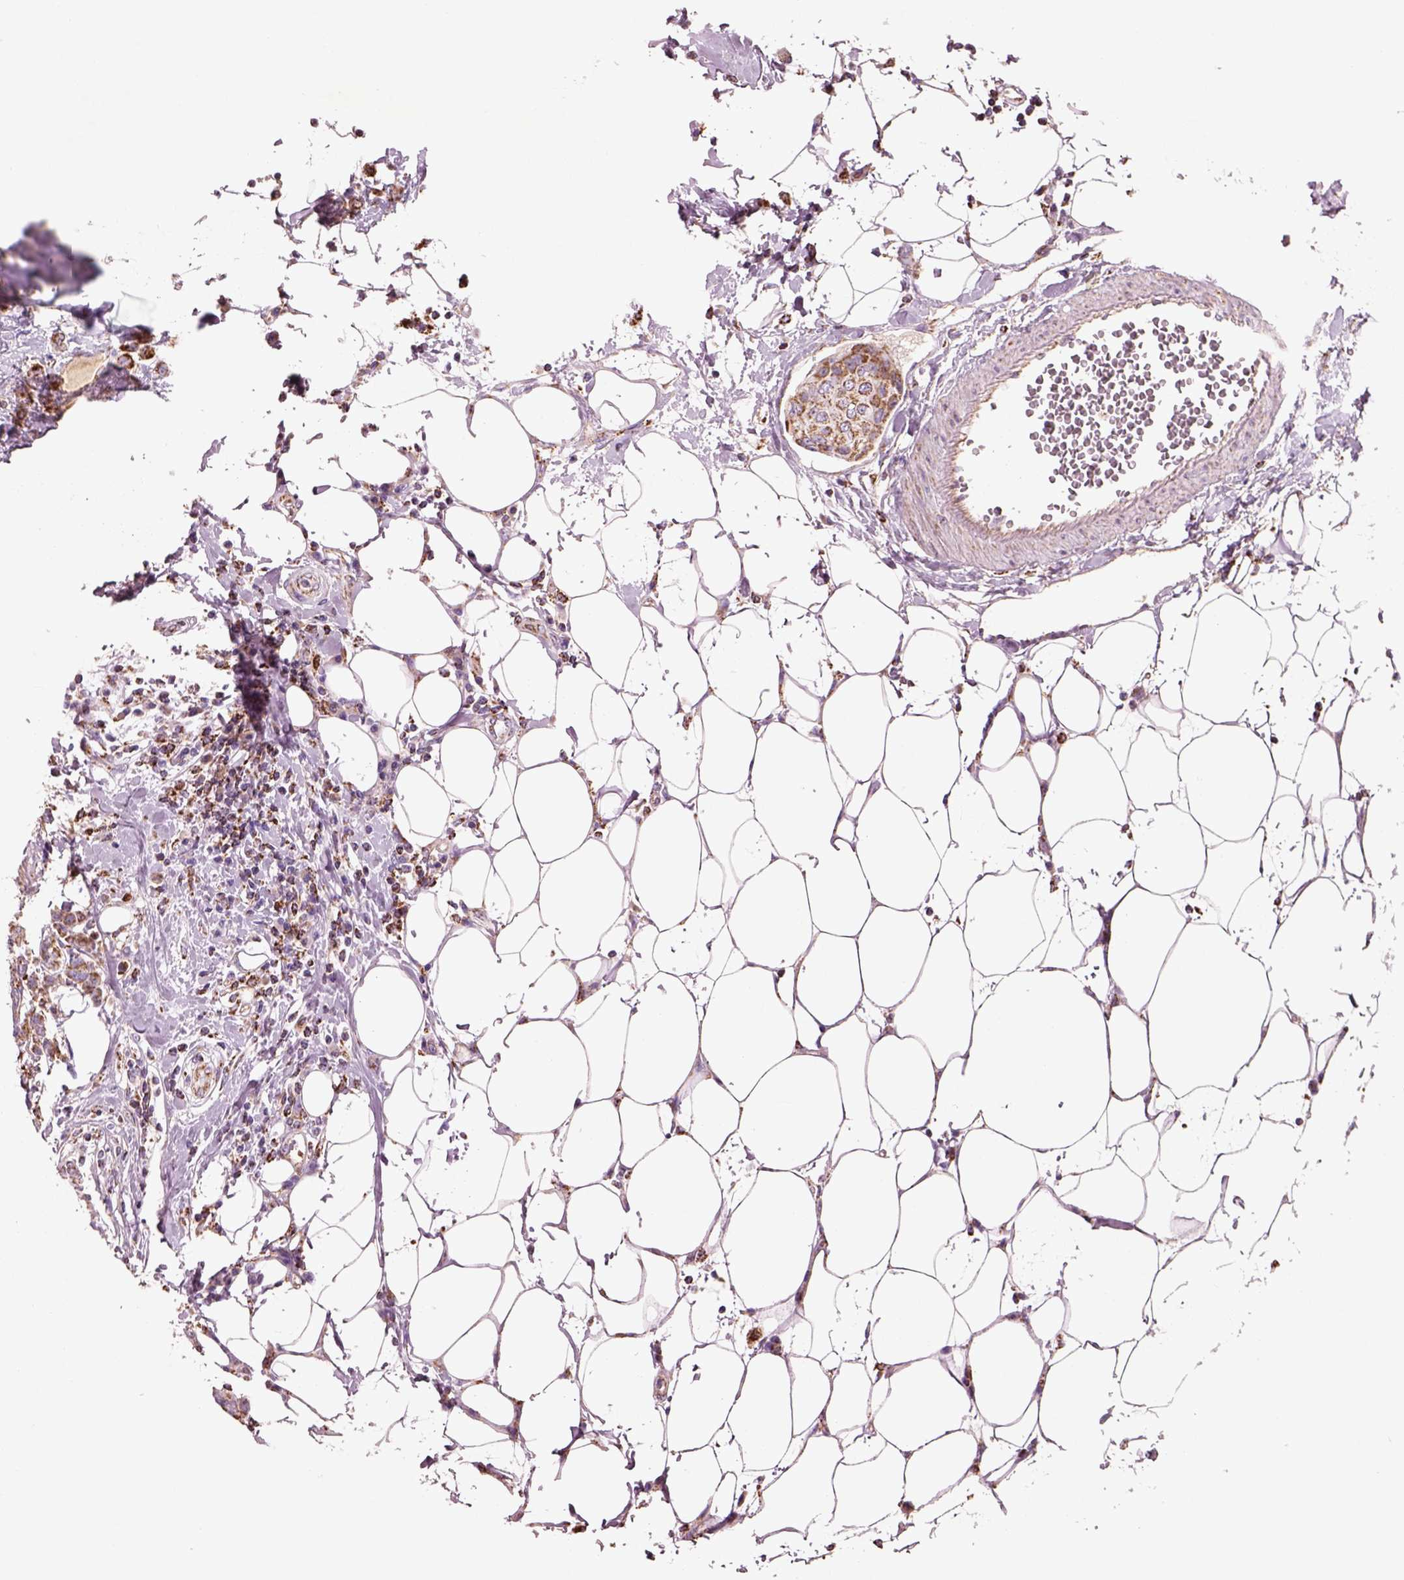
{"staining": {"intensity": "moderate", "quantity": ">75%", "location": "cytoplasmic/membranous"}, "tissue": "breast cancer", "cell_type": "Tumor cells", "image_type": "cancer", "snomed": [{"axis": "morphology", "description": "Duct carcinoma"}, {"axis": "topography", "description": "Breast"}], "caption": "Protein staining by IHC exhibits moderate cytoplasmic/membranous expression in approximately >75% of tumor cells in infiltrating ductal carcinoma (breast).", "gene": "SLC25A24", "patient": {"sex": "female", "age": 27}}